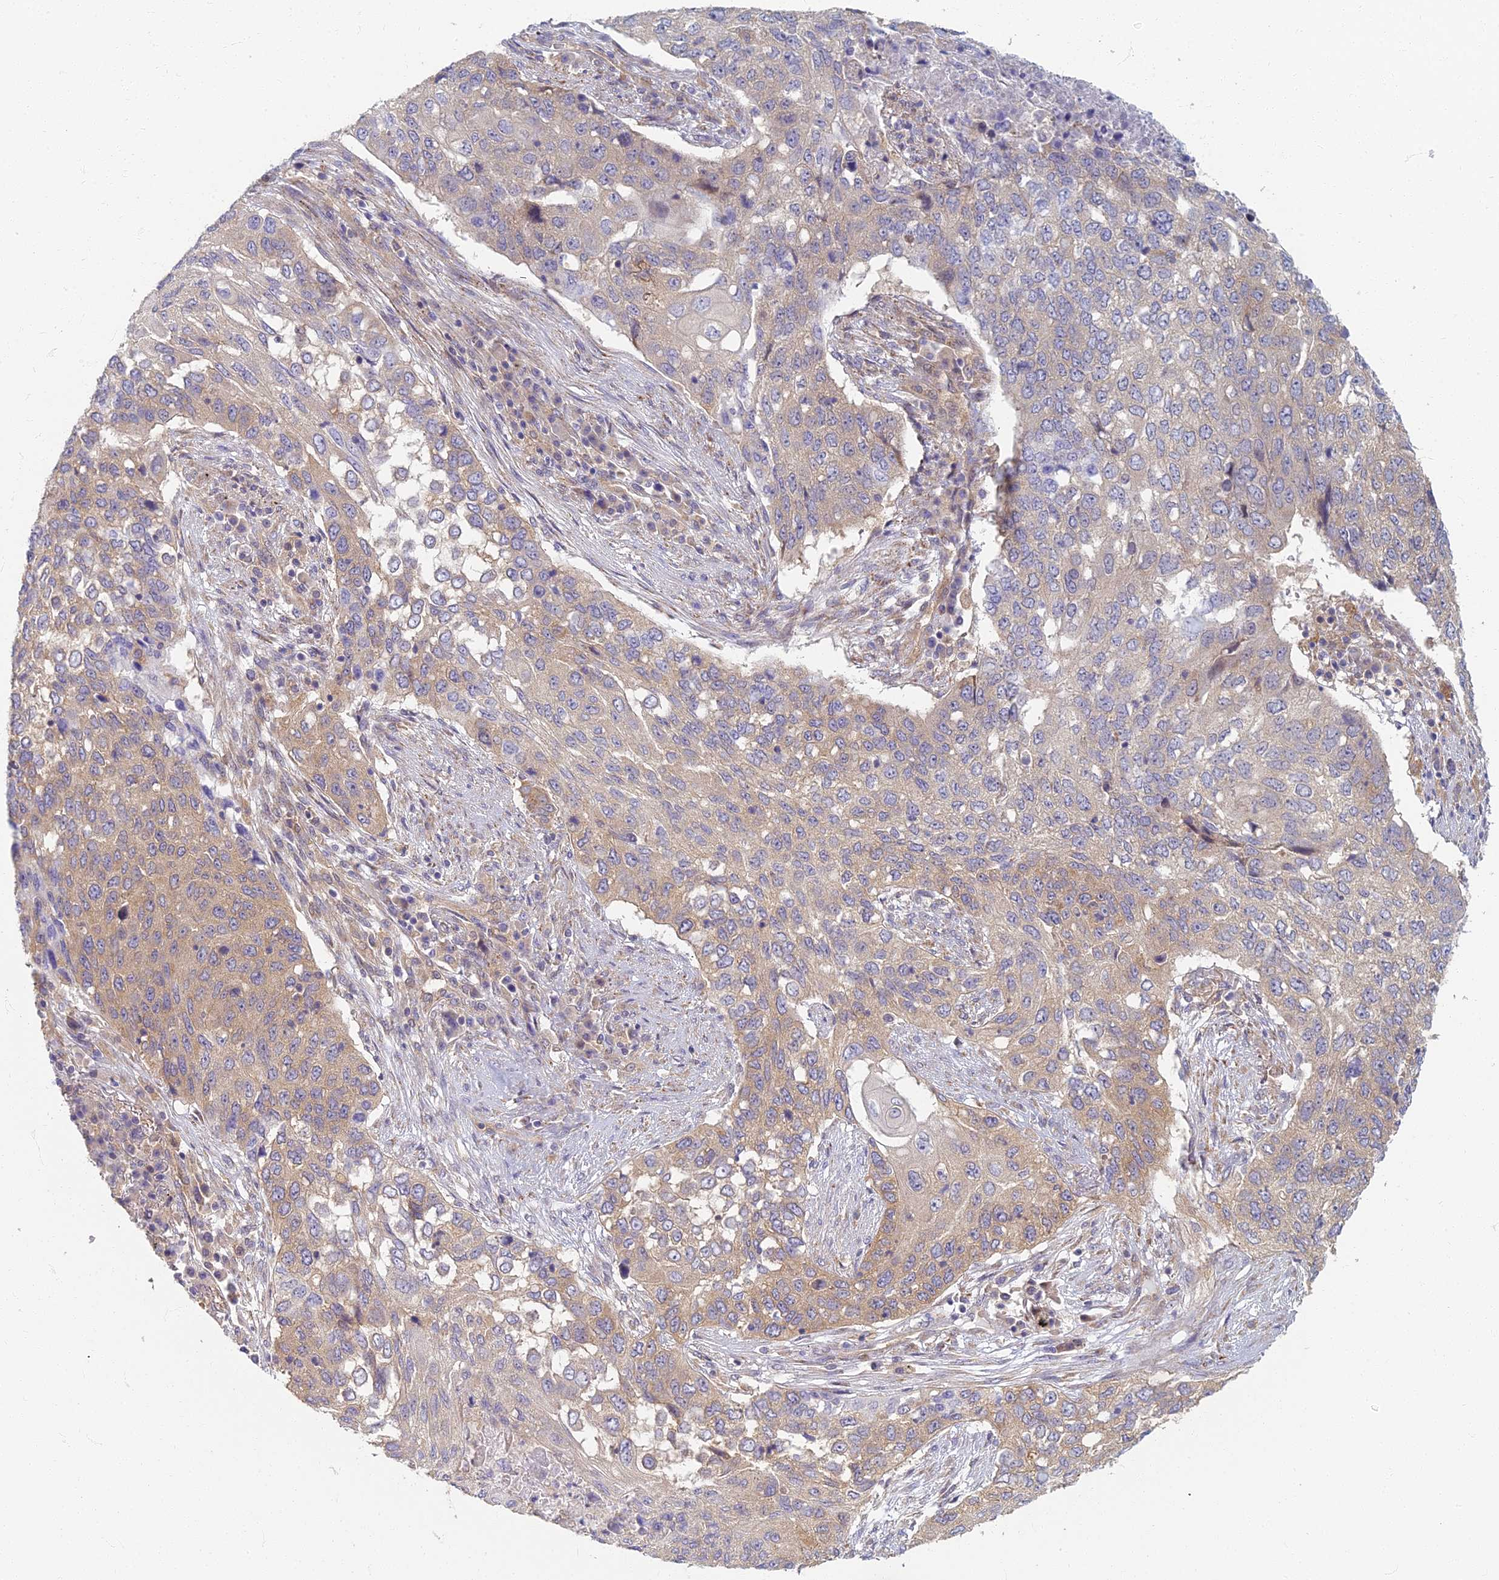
{"staining": {"intensity": "weak", "quantity": "25%-75%", "location": "cytoplasmic/membranous"}, "tissue": "lung cancer", "cell_type": "Tumor cells", "image_type": "cancer", "snomed": [{"axis": "morphology", "description": "Squamous cell carcinoma, NOS"}, {"axis": "topography", "description": "Lung"}], "caption": "There is low levels of weak cytoplasmic/membranous staining in tumor cells of lung cancer (squamous cell carcinoma), as demonstrated by immunohistochemical staining (brown color).", "gene": "RBSN", "patient": {"sex": "female", "age": 63}}